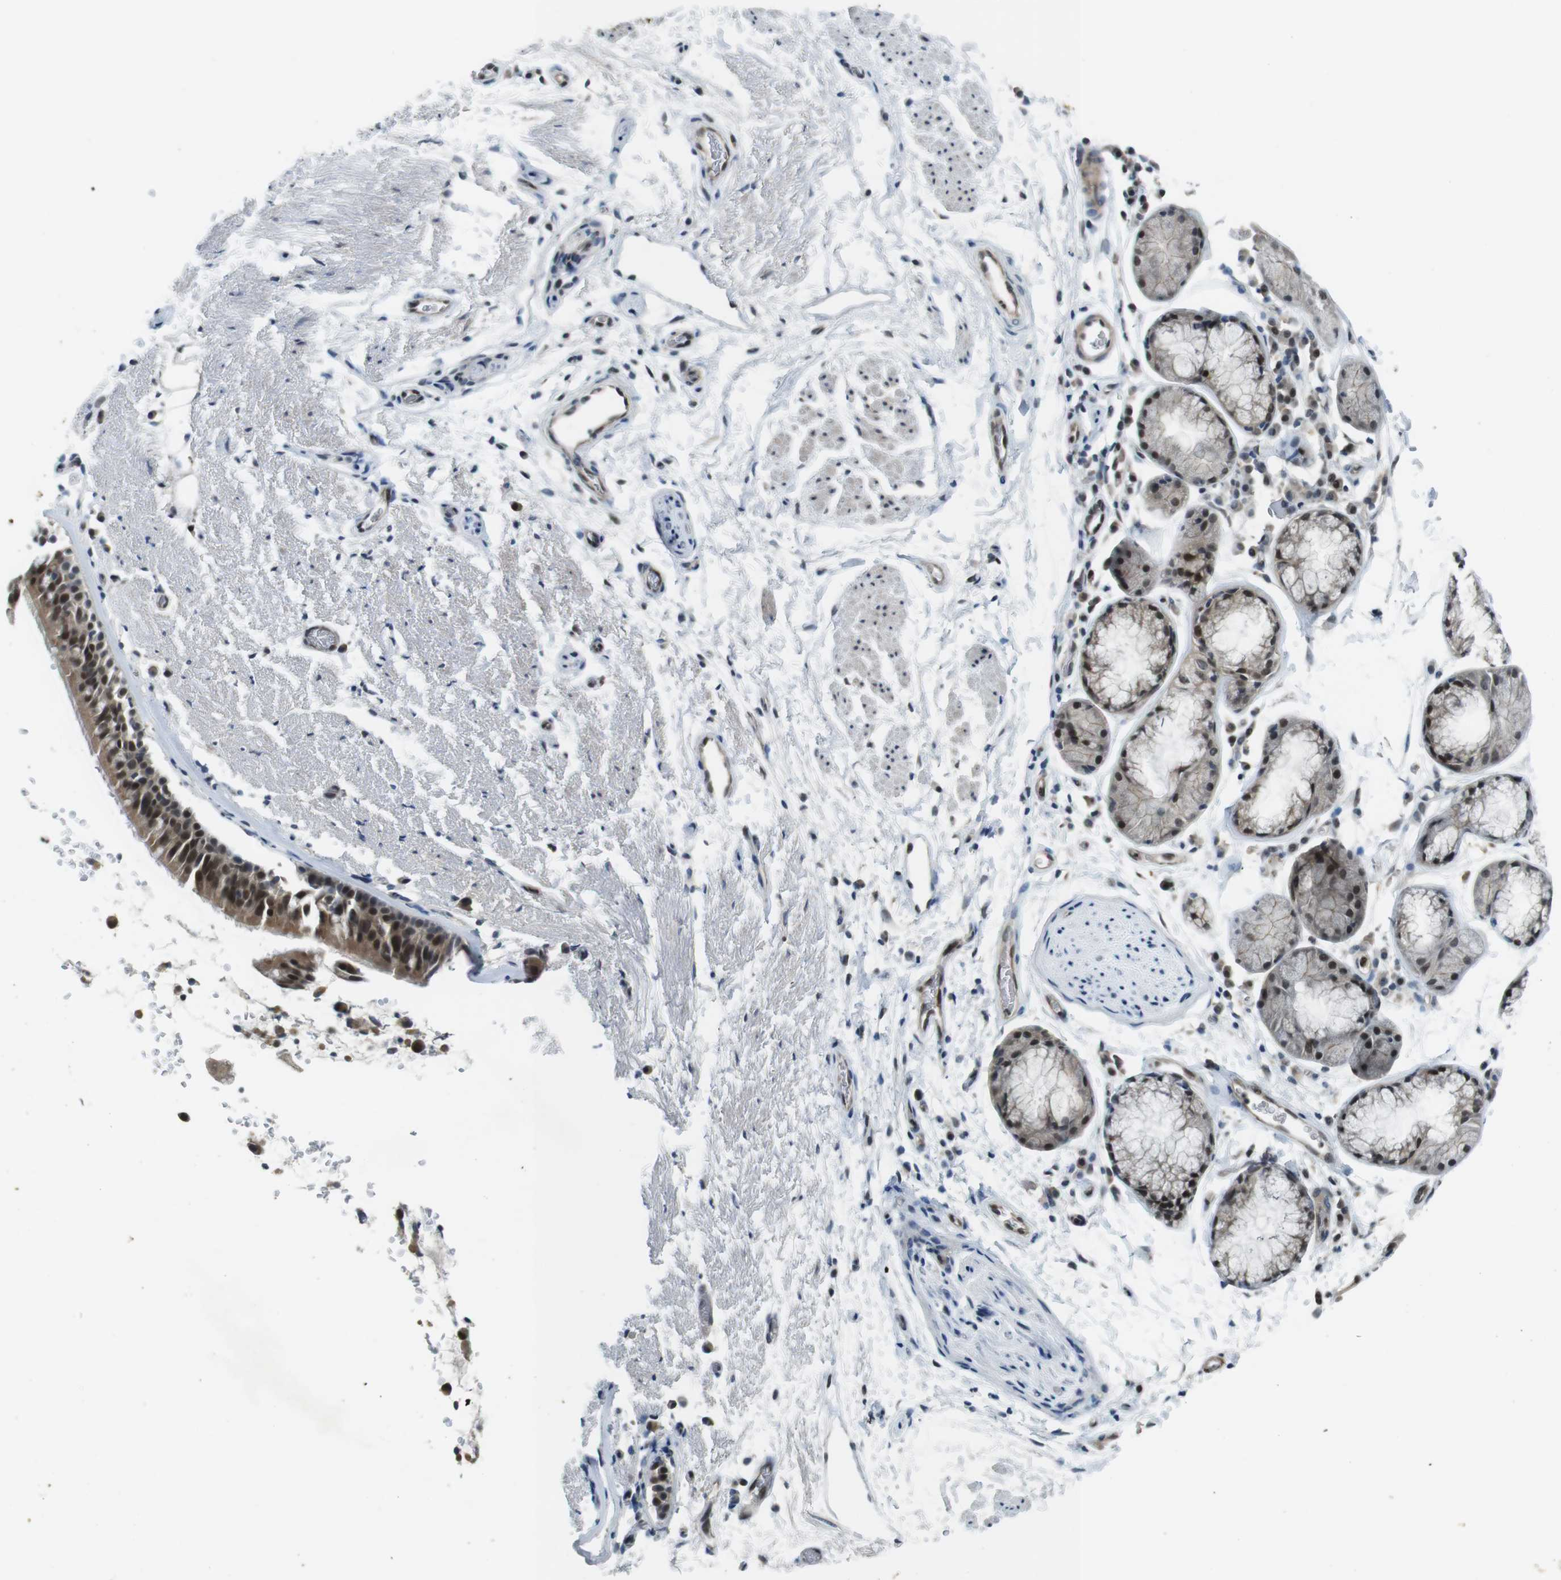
{"staining": {"intensity": "moderate", "quantity": ">75%", "location": "cytoplasmic/membranous,nuclear"}, "tissue": "bronchus", "cell_type": "Respiratory epithelial cells", "image_type": "normal", "snomed": [{"axis": "morphology", "description": "Normal tissue, NOS"}, {"axis": "topography", "description": "Bronchus"}], "caption": "The image reveals a brown stain indicating the presence of a protein in the cytoplasmic/membranous,nuclear of respiratory epithelial cells in bronchus. (Brightfield microscopy of DAB IHC at high magnification).", "gene": "MAPKAPK5", "patient": {"sex": "female", "age": 54}}